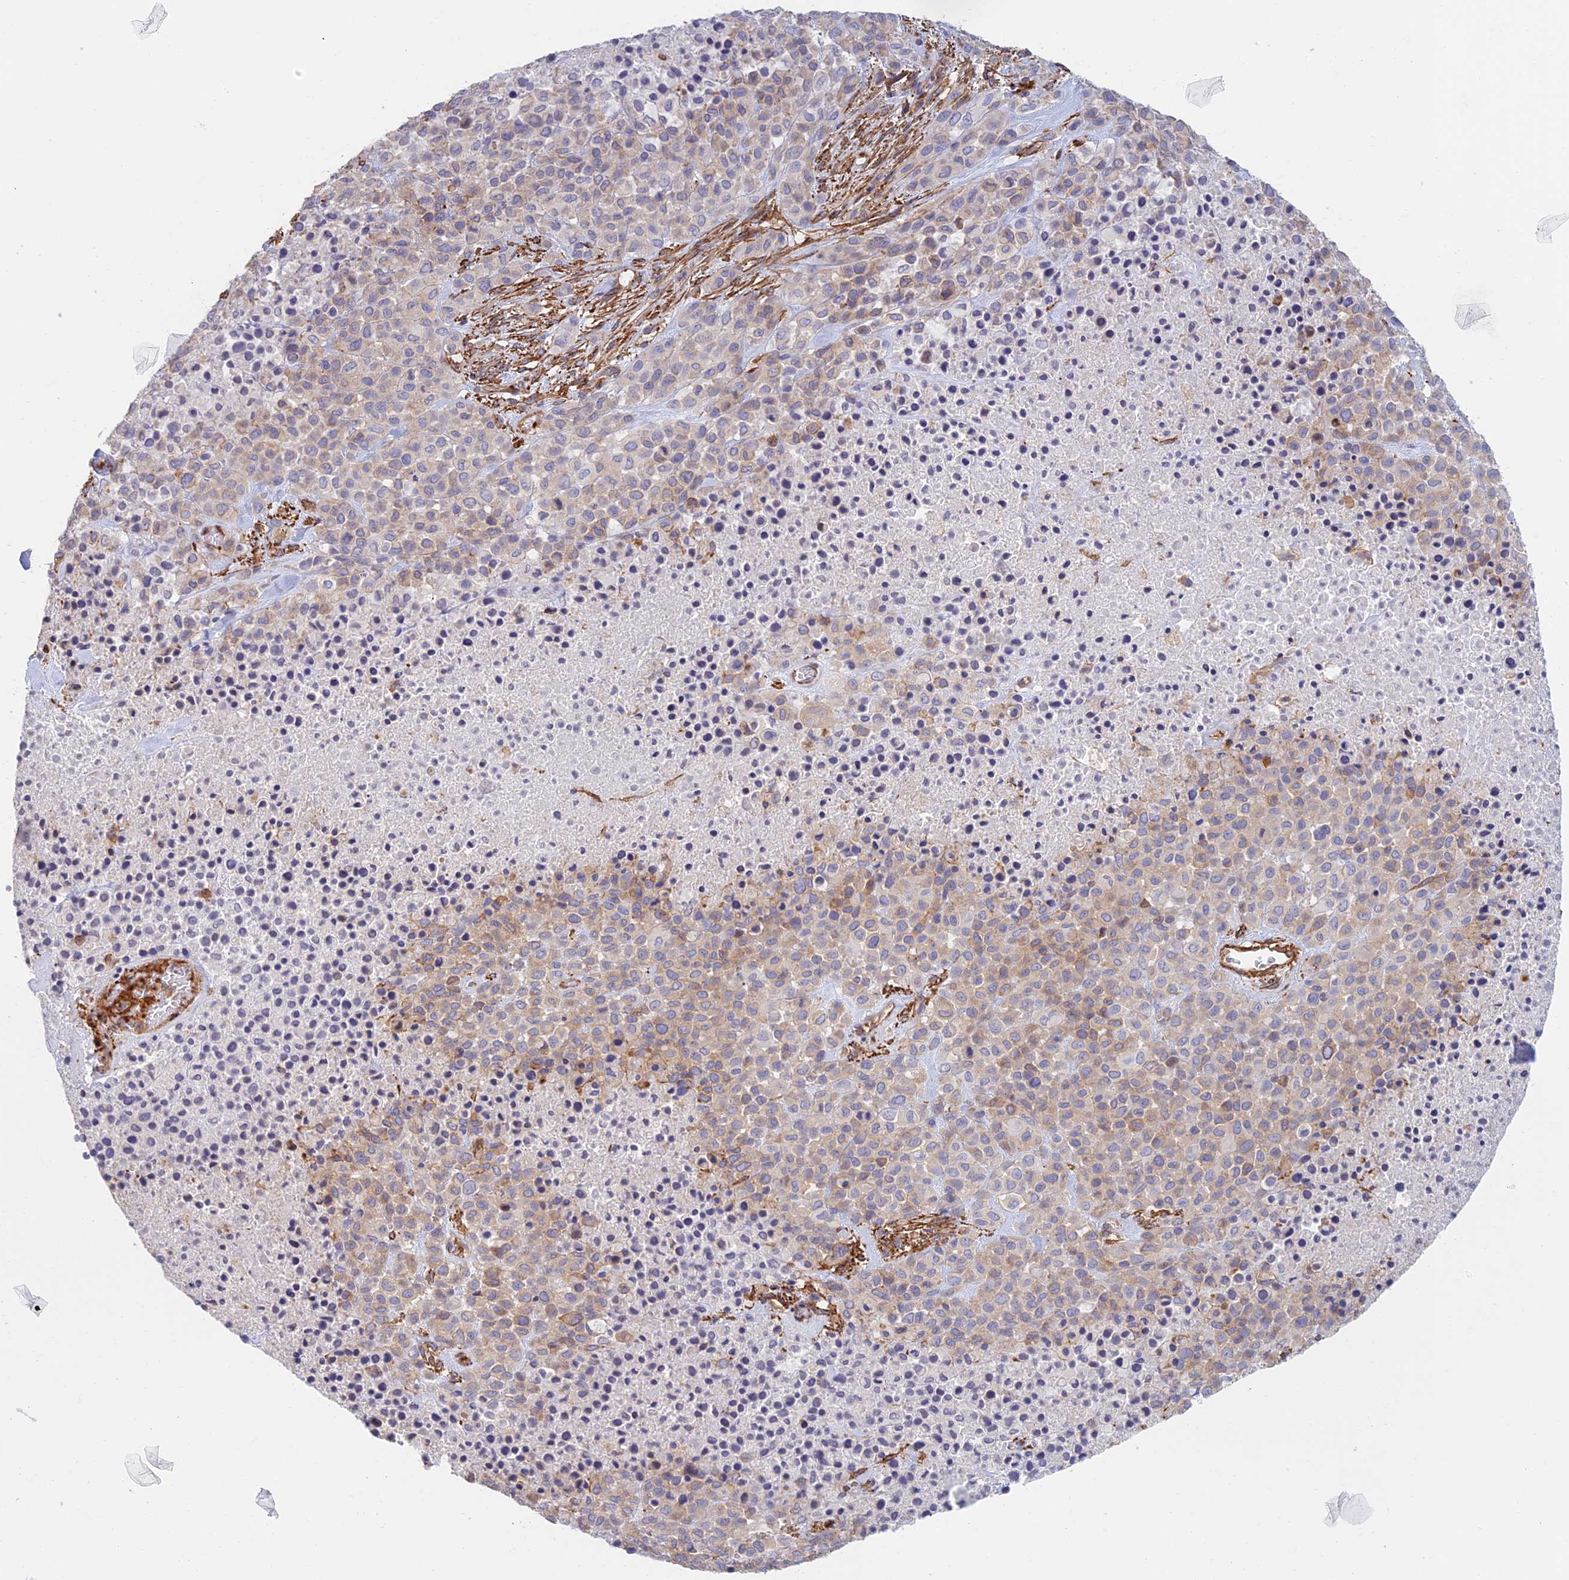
{"staining": {"intensity": "moderate", "quantity": "25%-75%", "location": "cytoplasmic/membranous"}, "tissue": "melanoma", "cell_type": "Tumor cells", "image_type": "cancer", "snomed": [{"axis": "morphology", "description": "Malignant melanoma, Metastatic site"}, {"axis": "topography", "description": "Skin"}], "caption": "An image showing moderate cytoplasmic/membranous positivity in about 25%-75% of tumor cells in melanoma, as visualized by brown immunohistochemical staining.", "gene": "PAK4", "patient": {"sex": "female", "age": 81}}